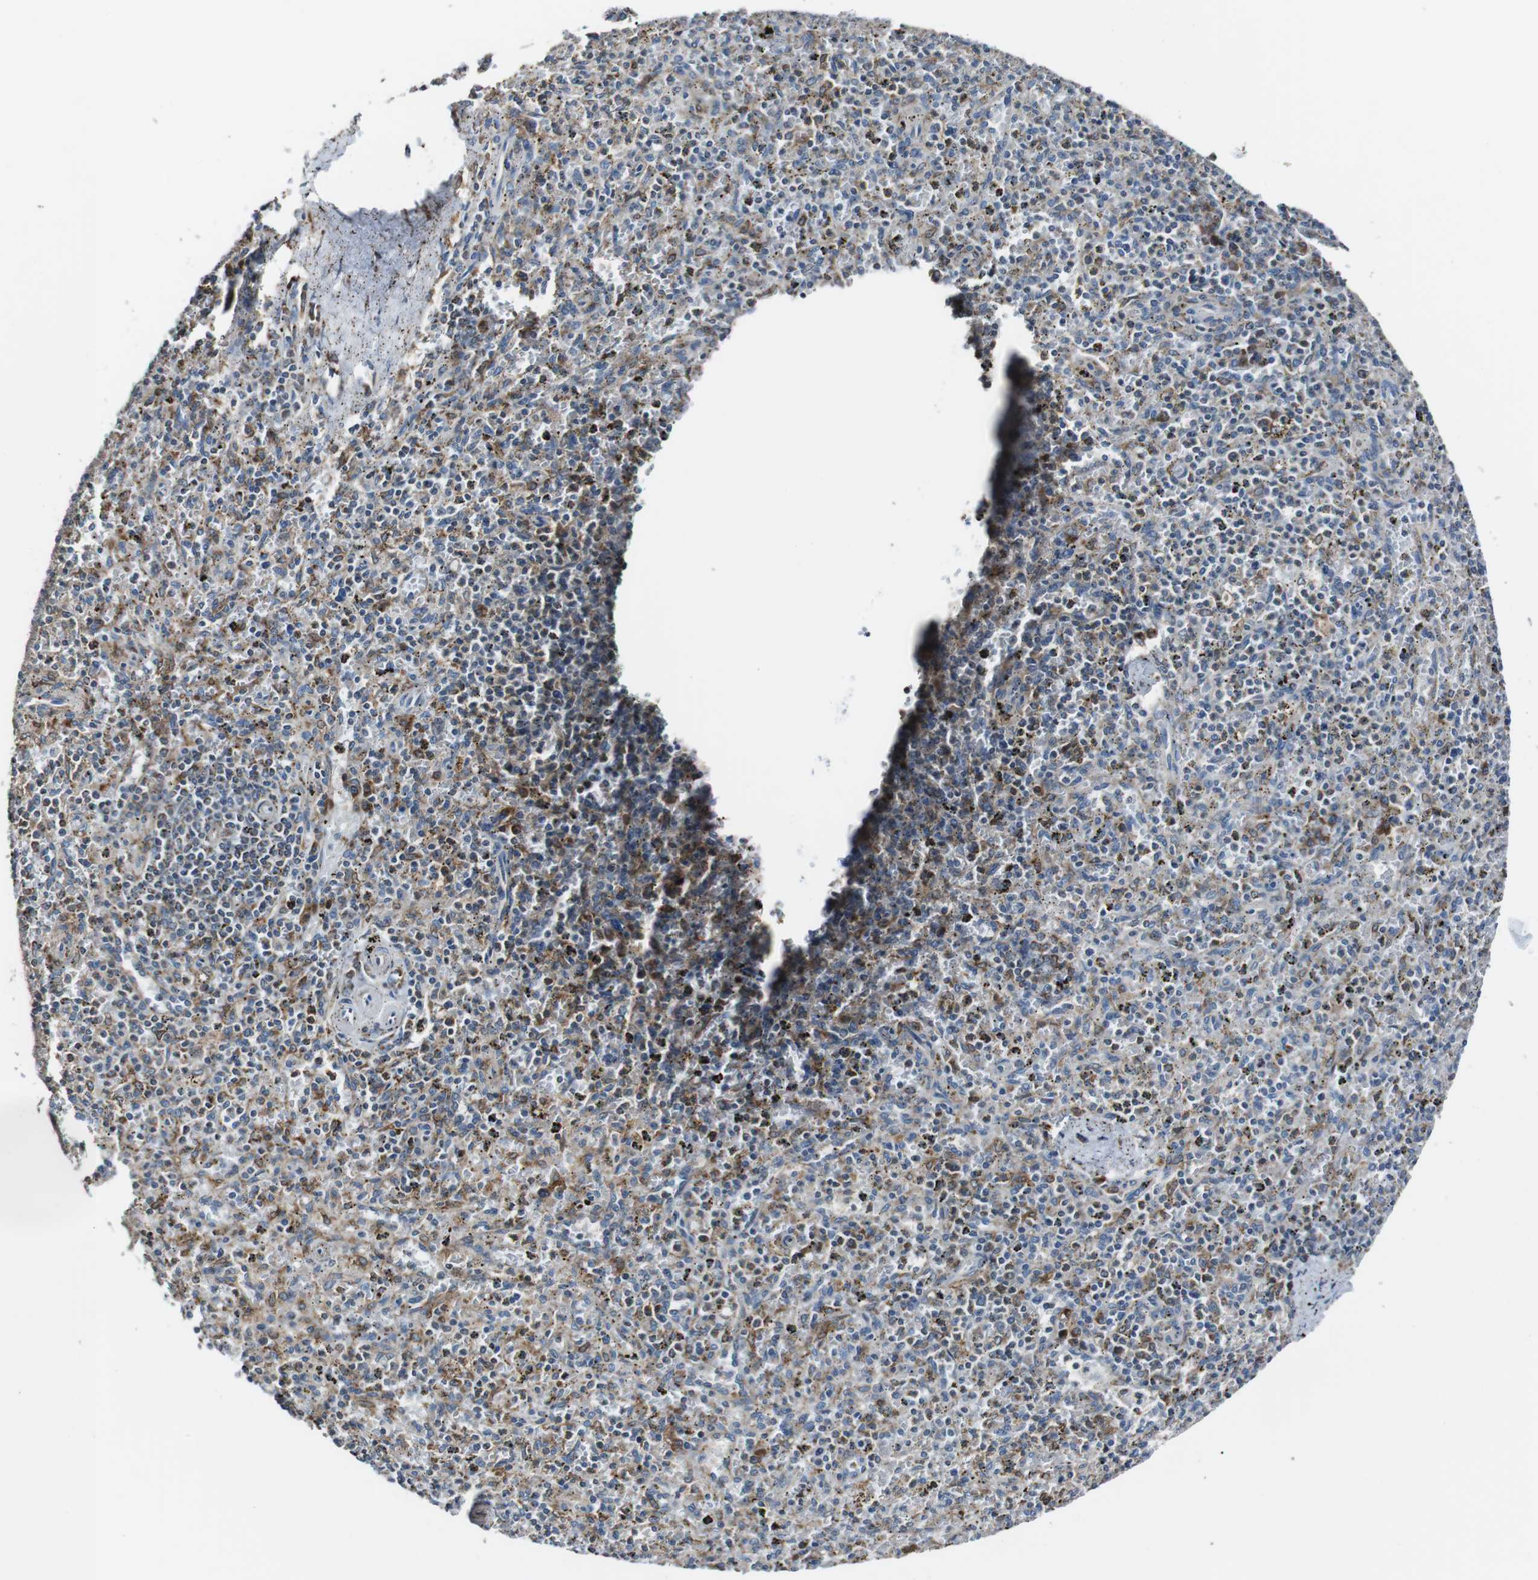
{"staining": {"intensity": "weak", "quantity": "25%-75%", "location": "cytoplasmic/membranous"}, "tissue": "spleen", "cell_type": "Cells in red pulp", "image_type": "normal", "snomed": [{"axis": "morphology", "description": "Normal tissue, NOS"}, {"axis": "topography", "description": "Spleen"}], "caption": "A low amount of weak cytoplasmic/membranous positivity is appreciated in approximately 25%-75% of cells in red pulp in normal spleen.", "gene": "CISD2", "patient": {"sex": "male", "age": 72}}